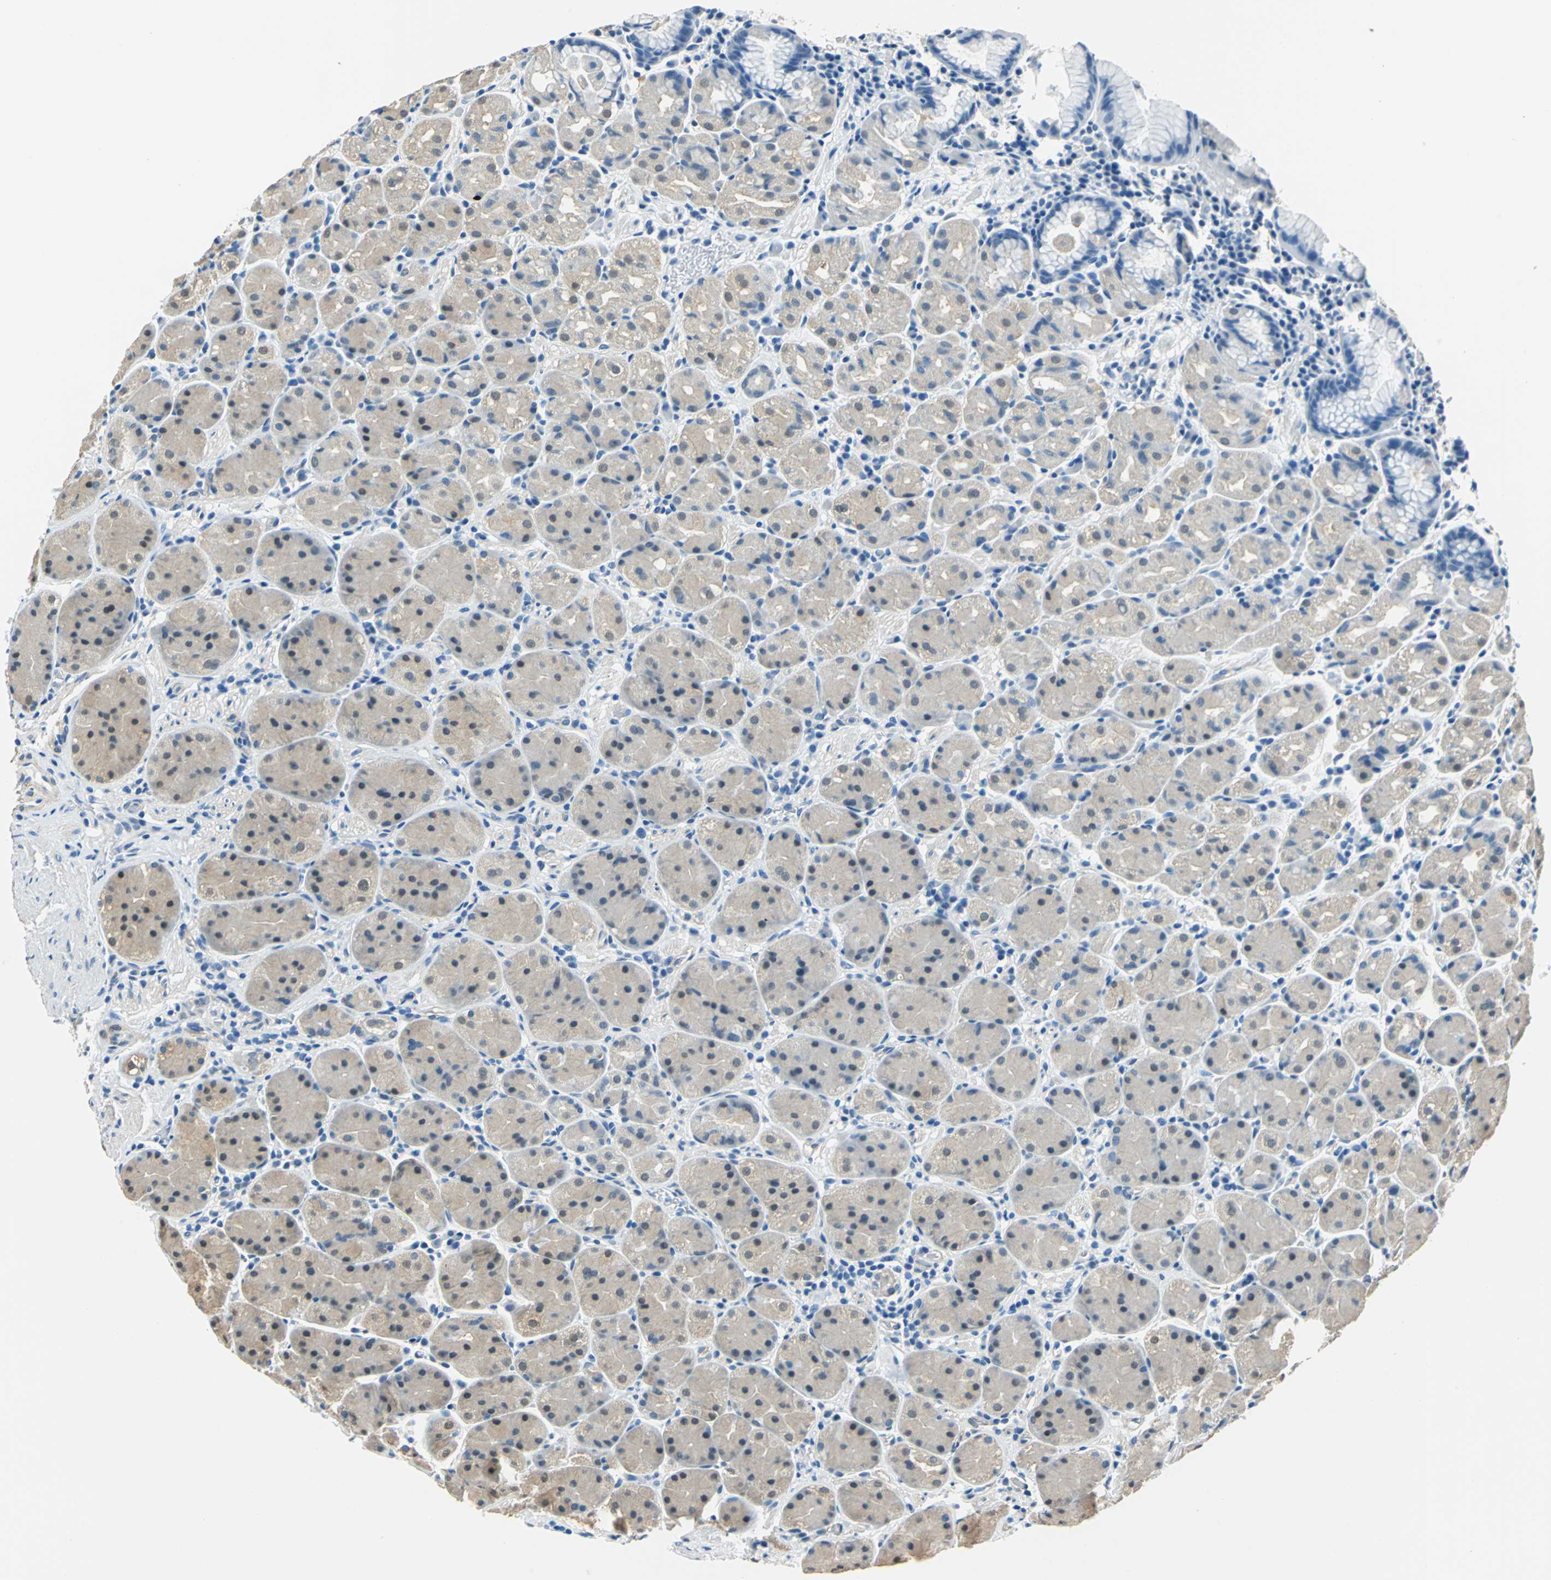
{"staining": {"intensity": "moderate", "quantity": "25%-75%", "location": "cytoplasmic/membranous,nuclear"}, "tissue": "stomach", "cell_type": "Glandular cells", "image_type": "normal", "snomed": [{"axis": "morphology", "description": "Normal tissue, NOS"}, {"axis": "topography", "description": "Stomach, lower"}], "caption": "This is a micrograph of immunohistochemistry staining of unremarkable stomach, which shows moderate expression in the cytoplasmic/membranous,nuclear of glandular cells.", "gene": "FKBP4", "patient": {"sex": "male", "age": 56}}